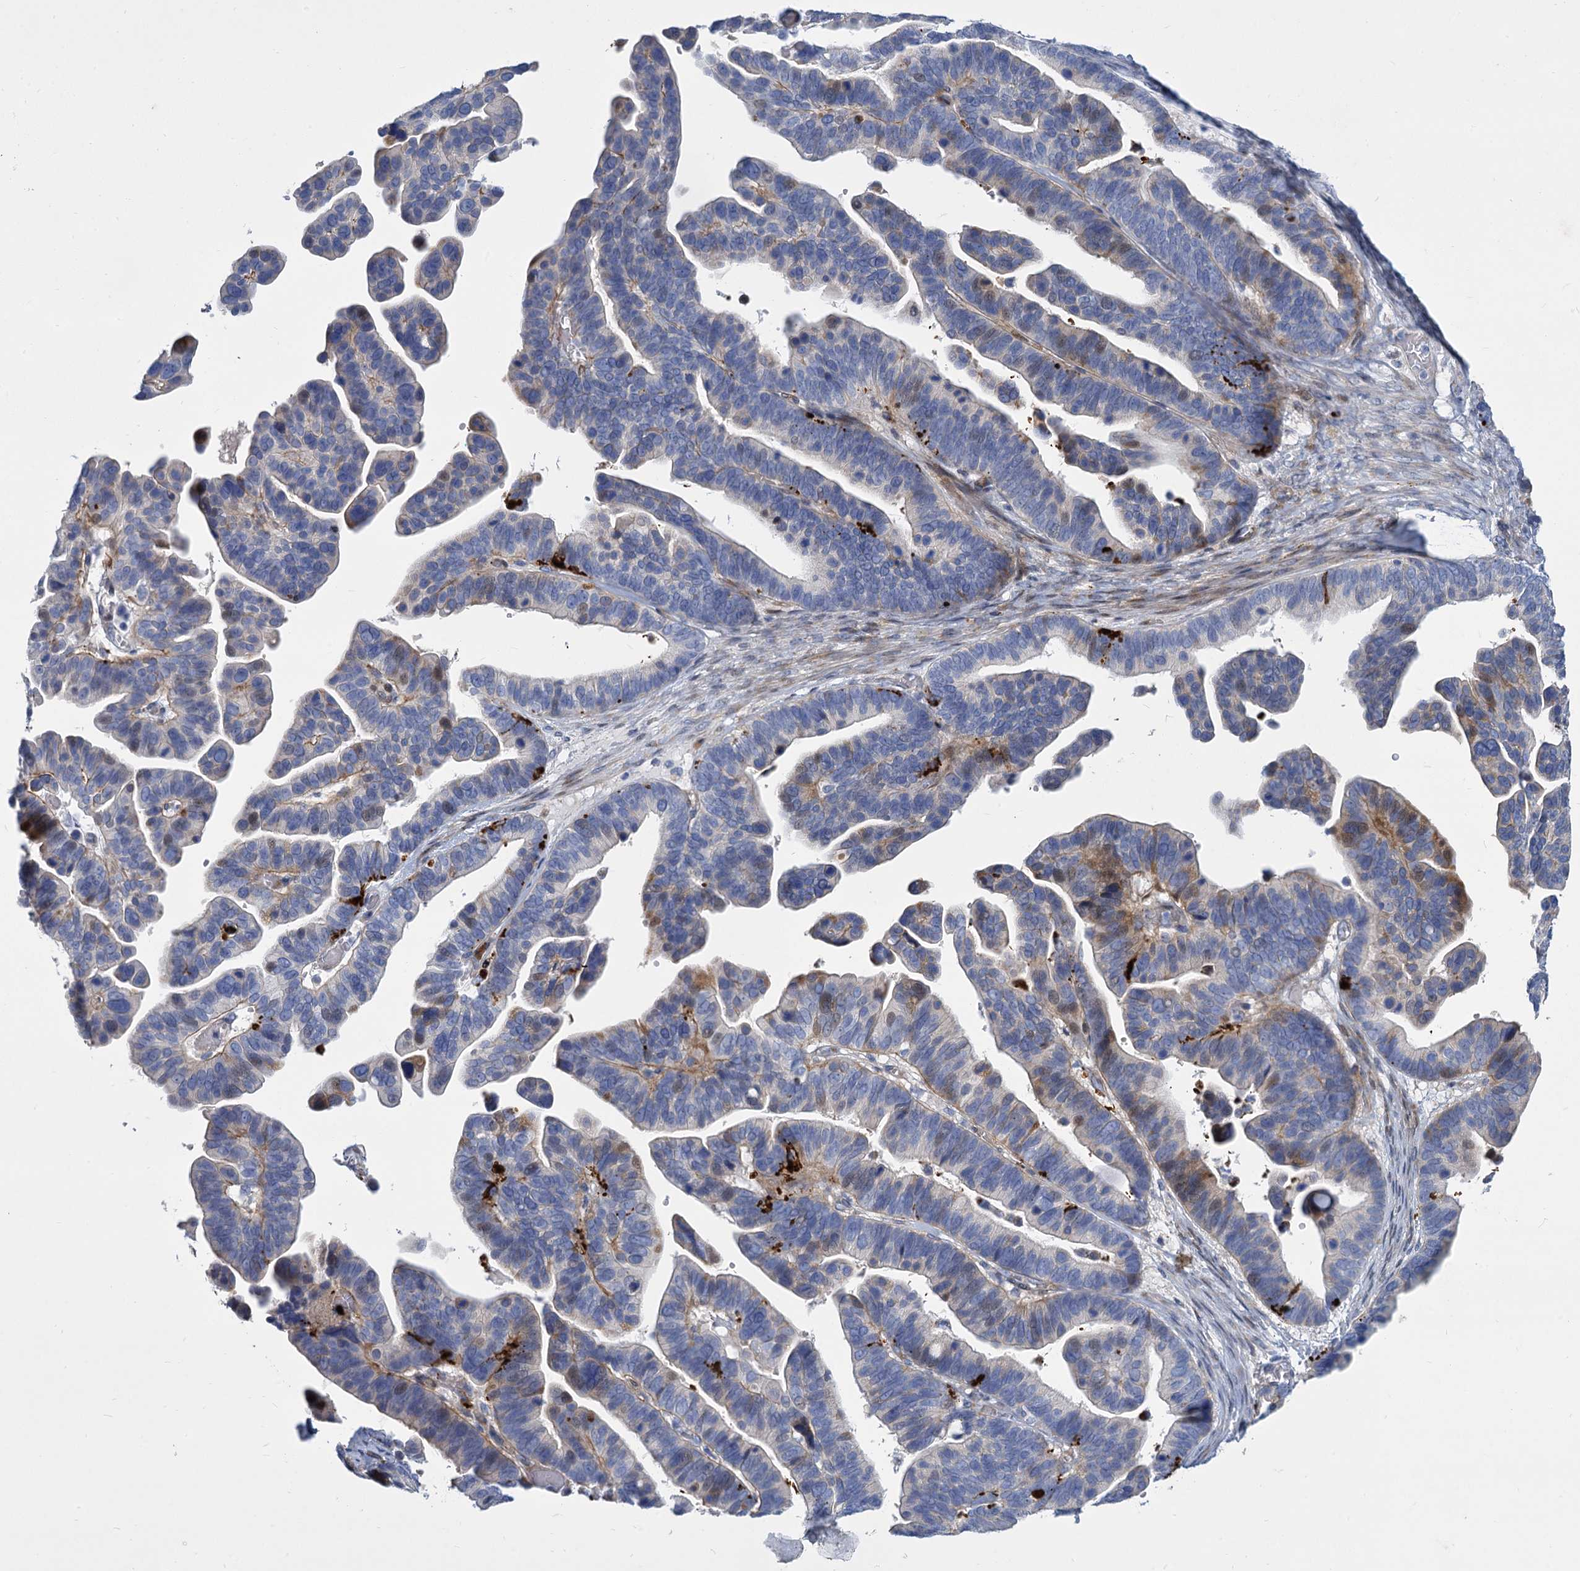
{"staining": {"intensity": "moderate", "quantity": "<25%", "location": "cytoplasmic/membranous"}, "tissue": "ovarian cancer", "cell_type": "Tumor cells", "image_type": "cancer", "snomed": [{"axis": "morphology", "description": "Cystadenocarcinoma, serous, NOS"}, {"axis": "topography", "description": "Ovary"}], "caption": "The immunohistochemical stain shows moderate cytoplasmic/membranous staining in tumor cells of ovarian cancer tissue. Using DAB (3,3'-diaminobenzidine) (brown) and hematoxylin (blue) stains, captured at high magnification using brightfield microscopy.", "gene": "TRIM77", "patient": {"sex": "female", "age": 56}}